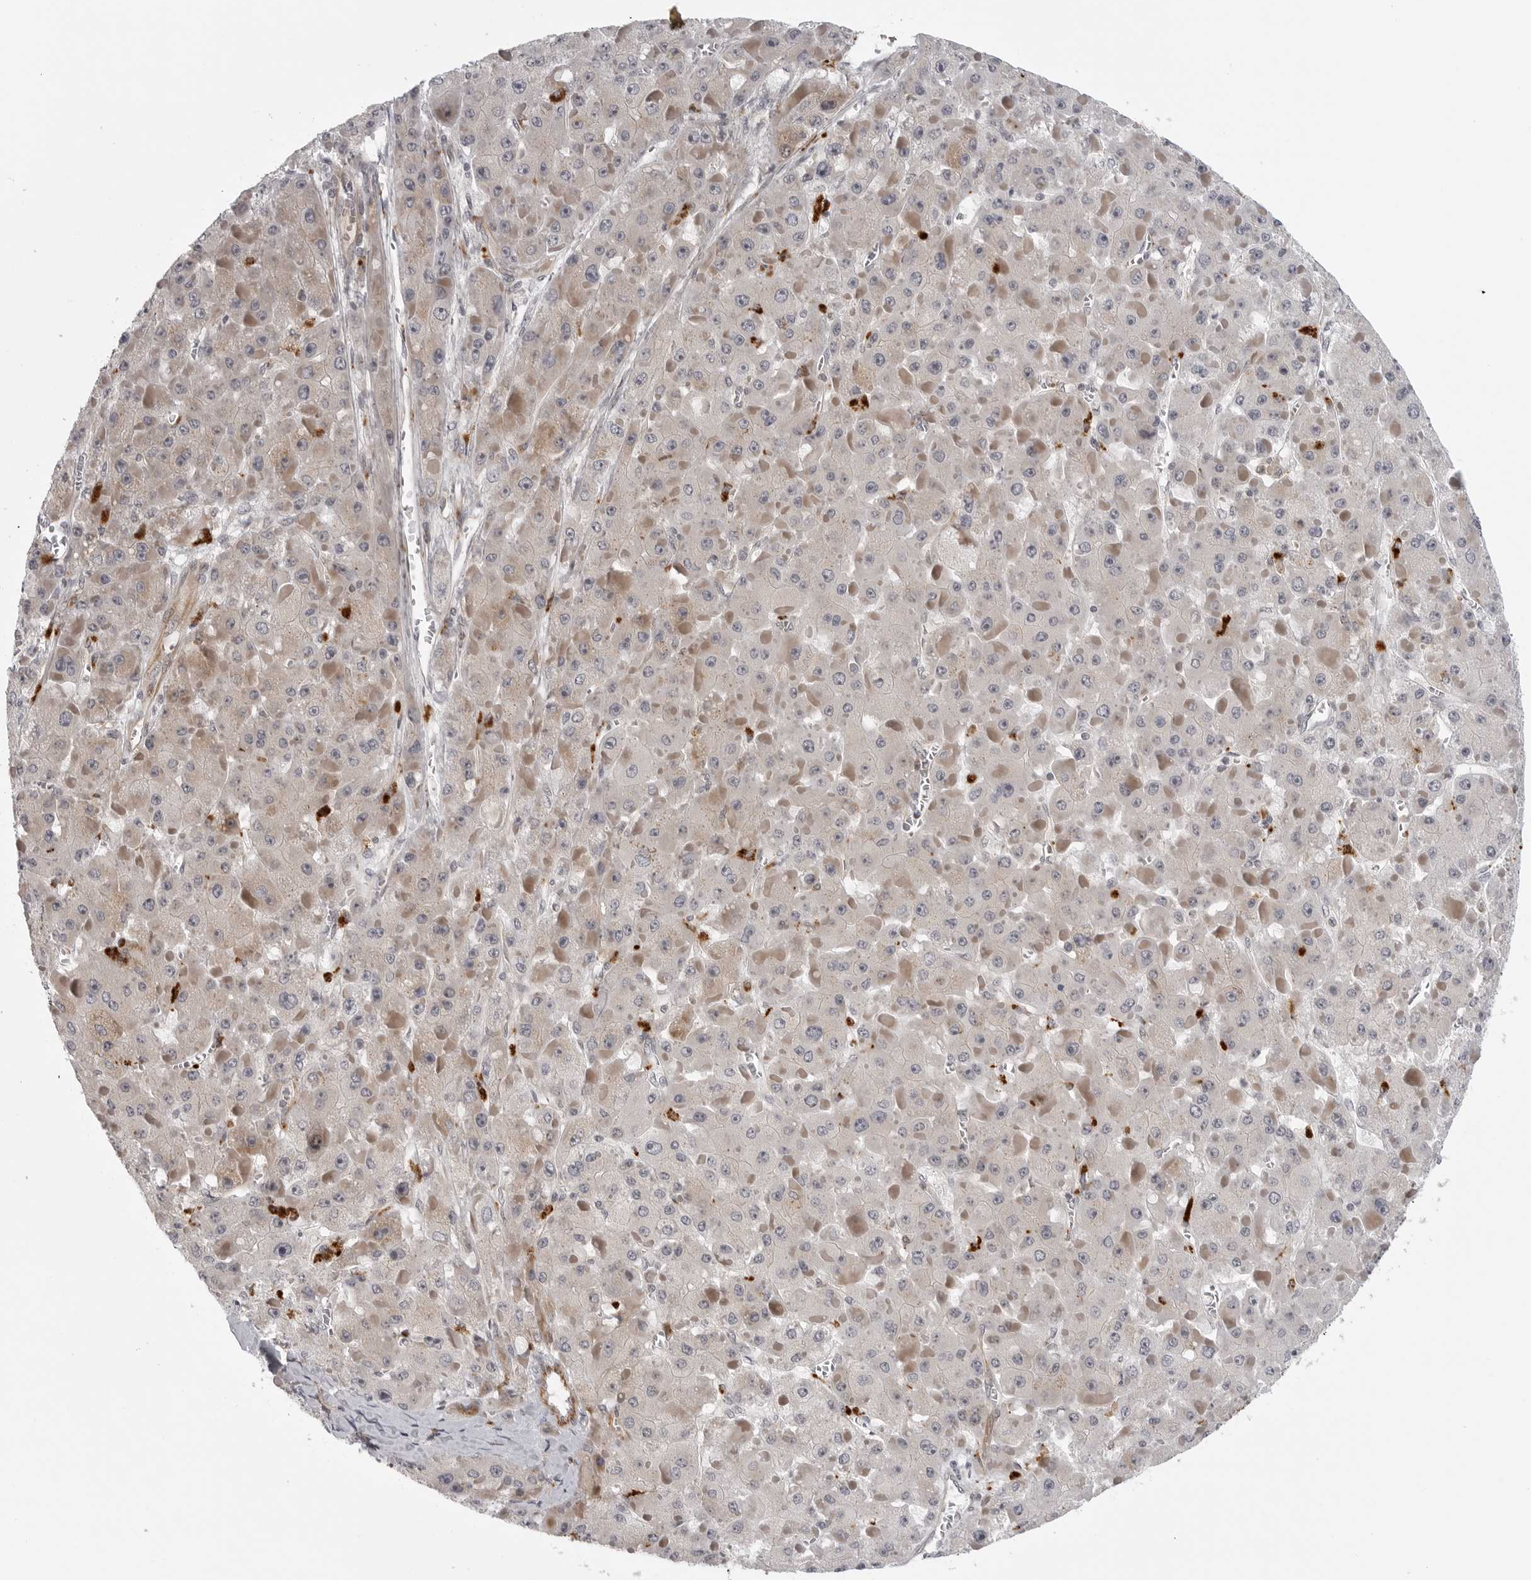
{"staining": {"intensity": "negative", "quantity": "none", "location": "none"}, "tissue": "liver cancer", "cell_type": "Tumor cells", "image_type": "cancer", "snomed": [{"axis": "morphology", "description": "Carcinoma, Hepatocellular, NOS"}, {"axis": "topography", "description": "Liver"}], "caption": "High magnification brightfield microscopy of liver cancer (hepatocellular carcinoma) stained with DAB (brown) and counterstained with hematoxylin (blue): tumor cells show no significant expression. (DAB IHC, high magnification).", "gene": "CD300LD", "patient": {"sex": "female", "age": 73}}